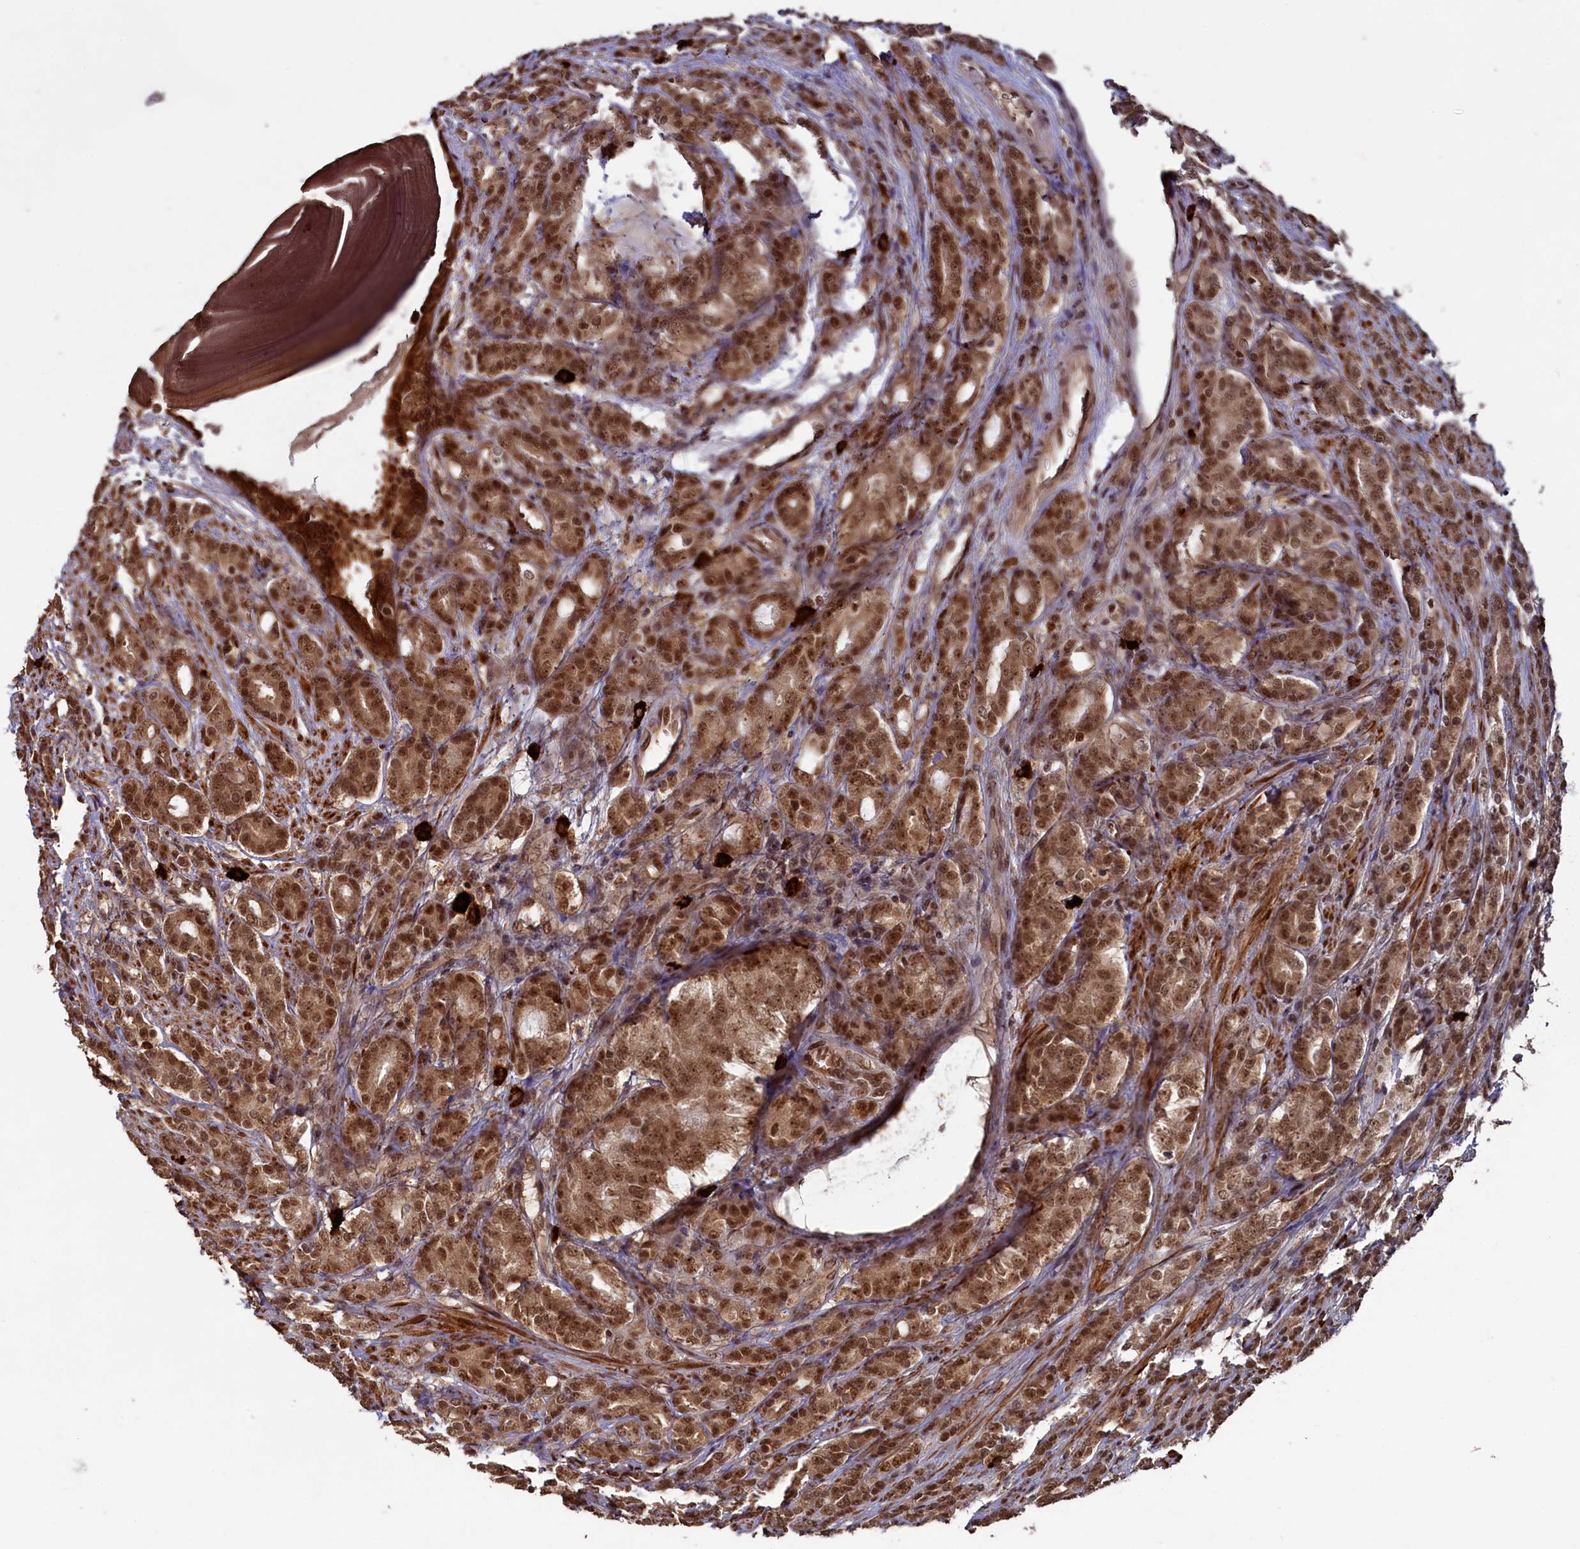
{"staining": {"intensity": "moderate", "quantity": ">75%", "location": "cytoplasmic/membranous,nuclear"}, "tissue": "prostate cancer", "cell_type": "Tumor cells", "image_type": "cancer", "snomed": [{"axis": "morphology", "description": "Adenocarcinoma, High grade"}, {"axis": "topography", "description": "Prostate"}], "caption": "An image of human high-grade adenocarcinoma (prostate) stained for a protein demonstrates moderate cytoplasmic/membranous and nuclear brown staining in tumor cells.", "gene": "NAE1", "patient": {"sex": "male", "age": 62}}